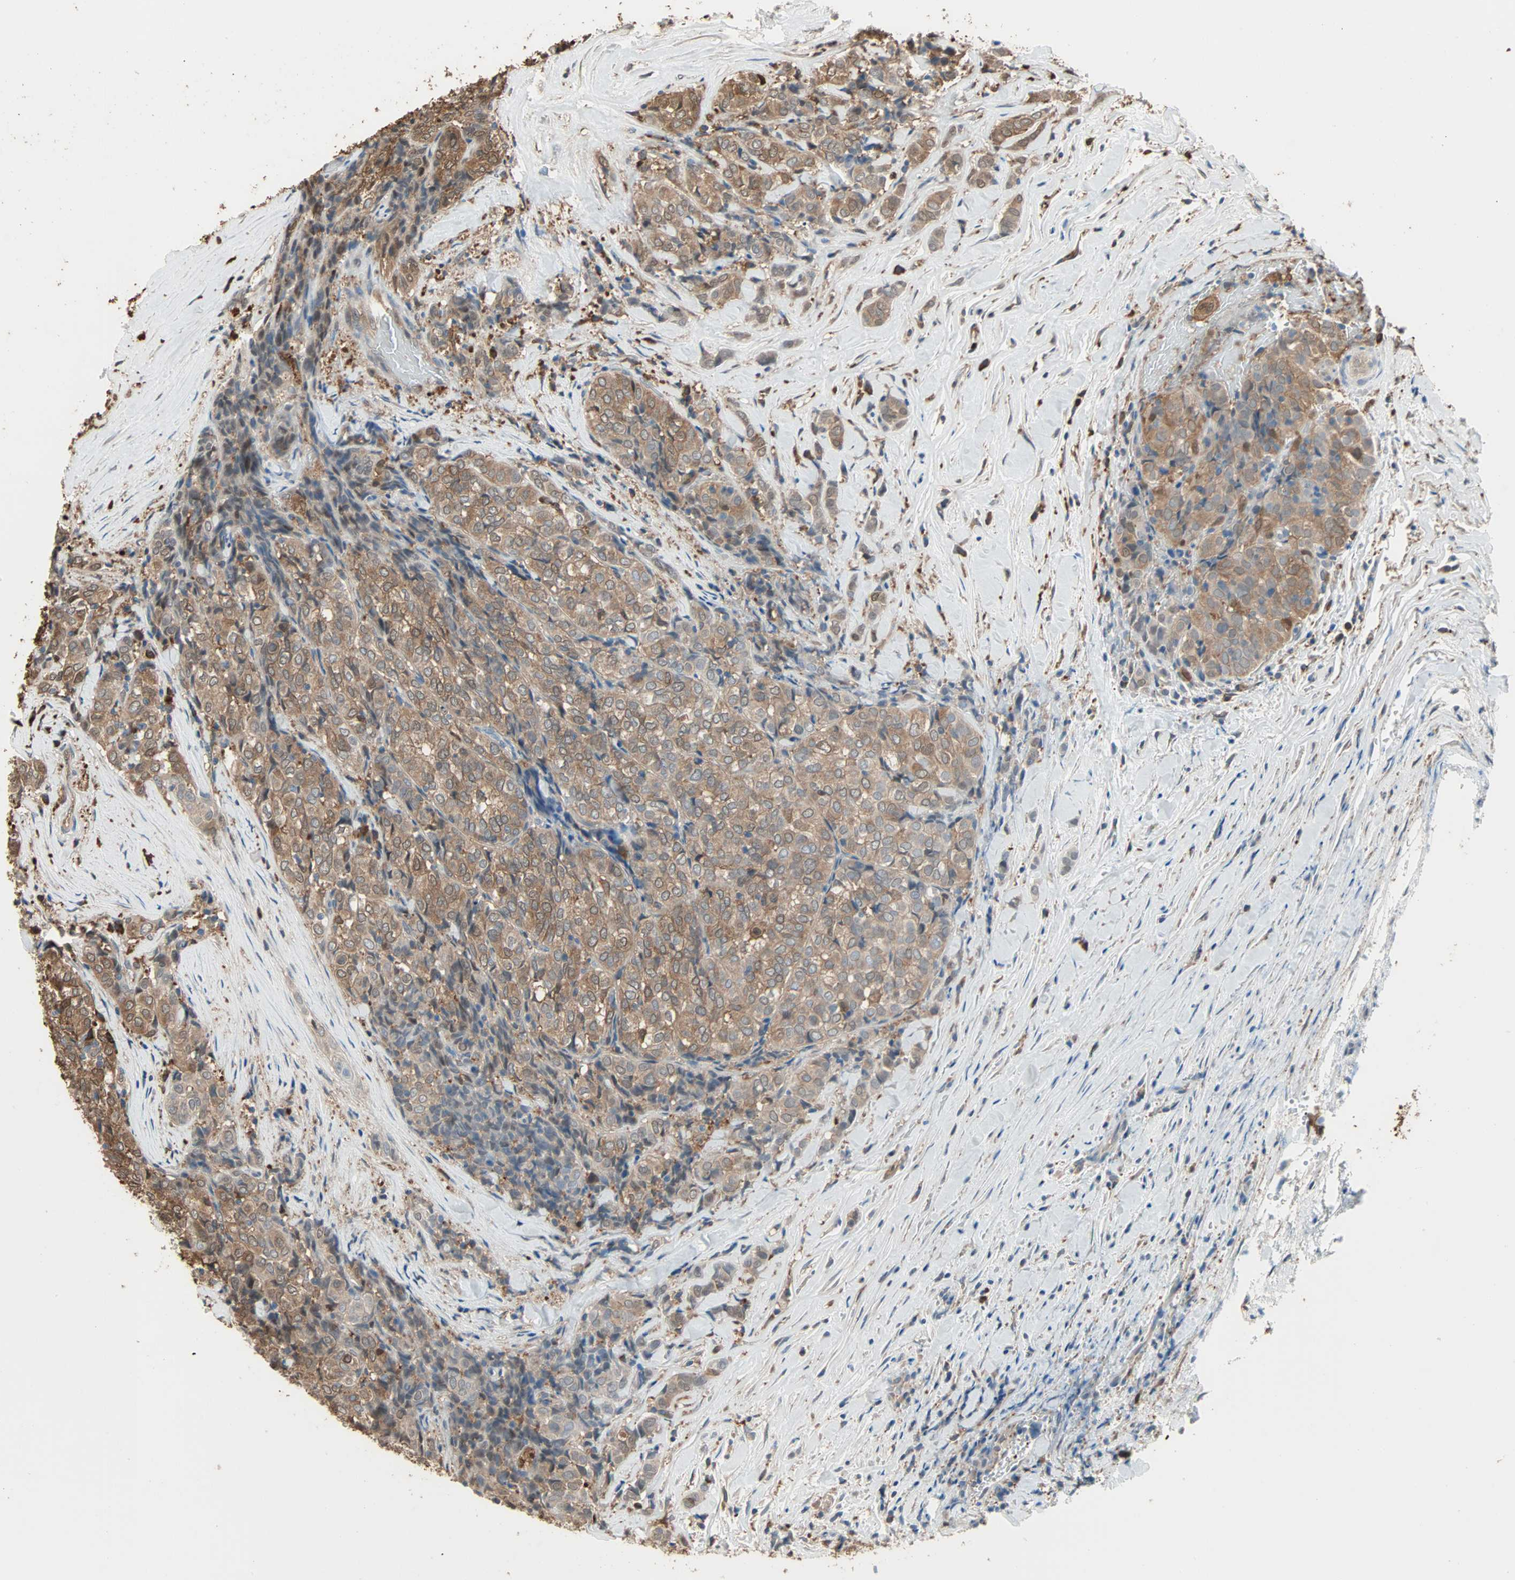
{"staining": {"intensity": "moderate", "quantity": ">75%", "location": "cytoplasmic/membranous"}, "tissue": "thyroid cancer", "cell_type": "Tumor cells", "image_type": "cancer", "snomed": [{"axis": "morphology", "description": "Normal tissue, NOS"}, {"axis": "morphology", "description": "Papillary adenocarcinoma, NOS"}, {"axis": "topography", "description": "Thyroid gland"}], "caption": "Immunohistochemical staining of papillary adenocarcinoma (thyroid) displays moderate cytoplasmic/membranous protein expression in approximately >75% of tumor cells. The protein of interest is stained brown, and the nuclei are stained in blue (DAB IHC with brightfield microscopy, high magnification).", "gene": "PRDX1", "patient": {"sex": "female", "age": 30}}